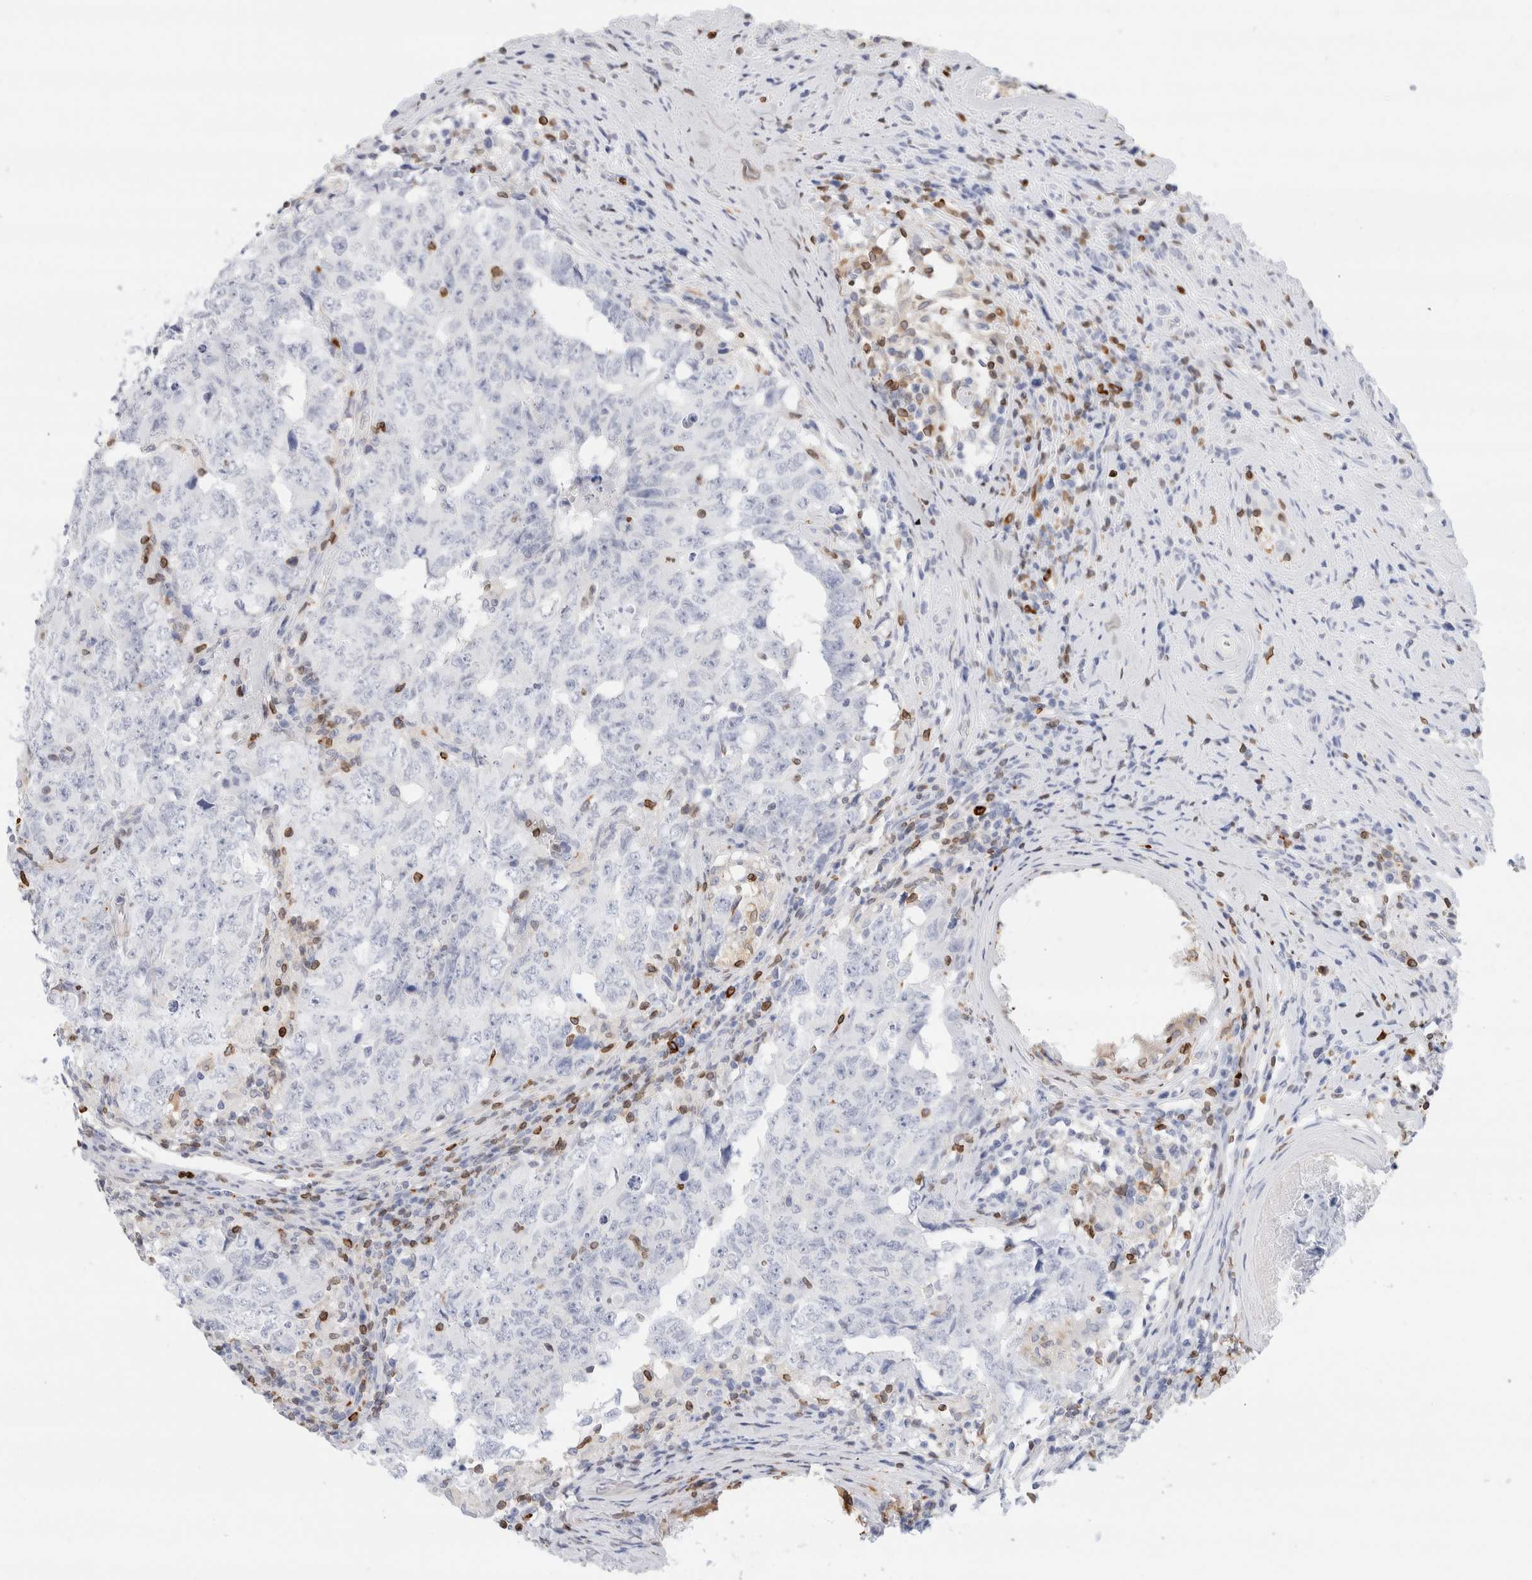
{"staining": {"intensity": "negative", "quantity": "none", "location": "none"}, "tissue": "testis cancer", "cell_type": "Tumor cells", "image_type": "cancer", "snomed": [{"axis": "morphology", "description": "Carcinoma, Embryonal, NOS"}, {"axis": "topography", "description": "Testis"}], "caption": "An immunohistochemistry micrograph of testis cancer is shown. There is no staining in tumor cells of testis cancer.", "gene": "ALOX5AP", "patient": {"sex": "male", "age": 26}}